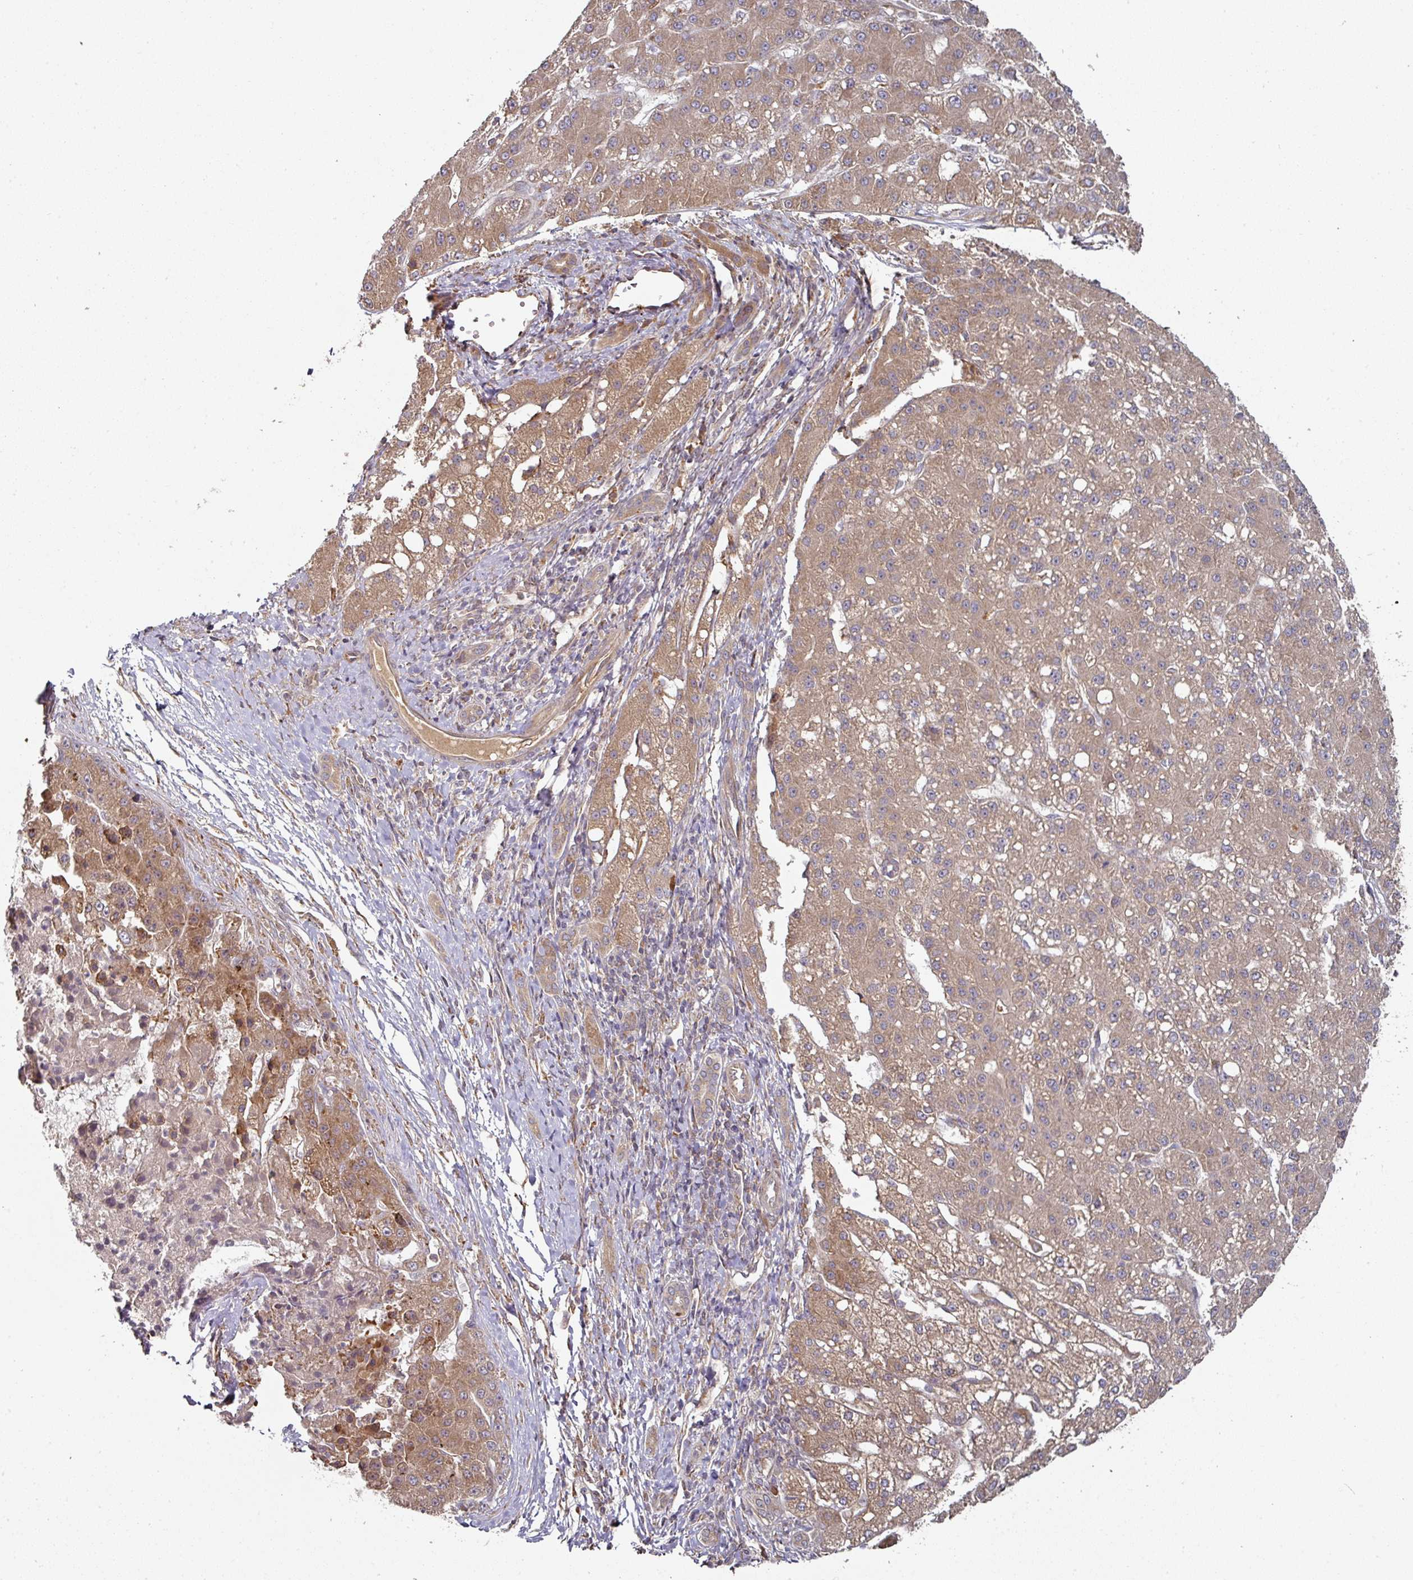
{"staining": {"intensity": "moderate", "quantity": ">75%", "location": "cytoplasmic/membranous"}, "tissue": "liver cancer", "cell_type": "Tumor cells", "image_type": "cancer", "snomed": [{"axis": "morphology", "description": "Carcinoma, Hepatocellular, NOS"}, {"axis": "topography", "description": "Liver"}], "caption": "Human hepatocellular carcinoma (liver) stained for a protein (brown) reveals moderate cytoplasmic/membranous positive positivity in approximately >75% of tumor cells.", "gene": "CEP95", "patient": {"sex": "male", "age": 67}}